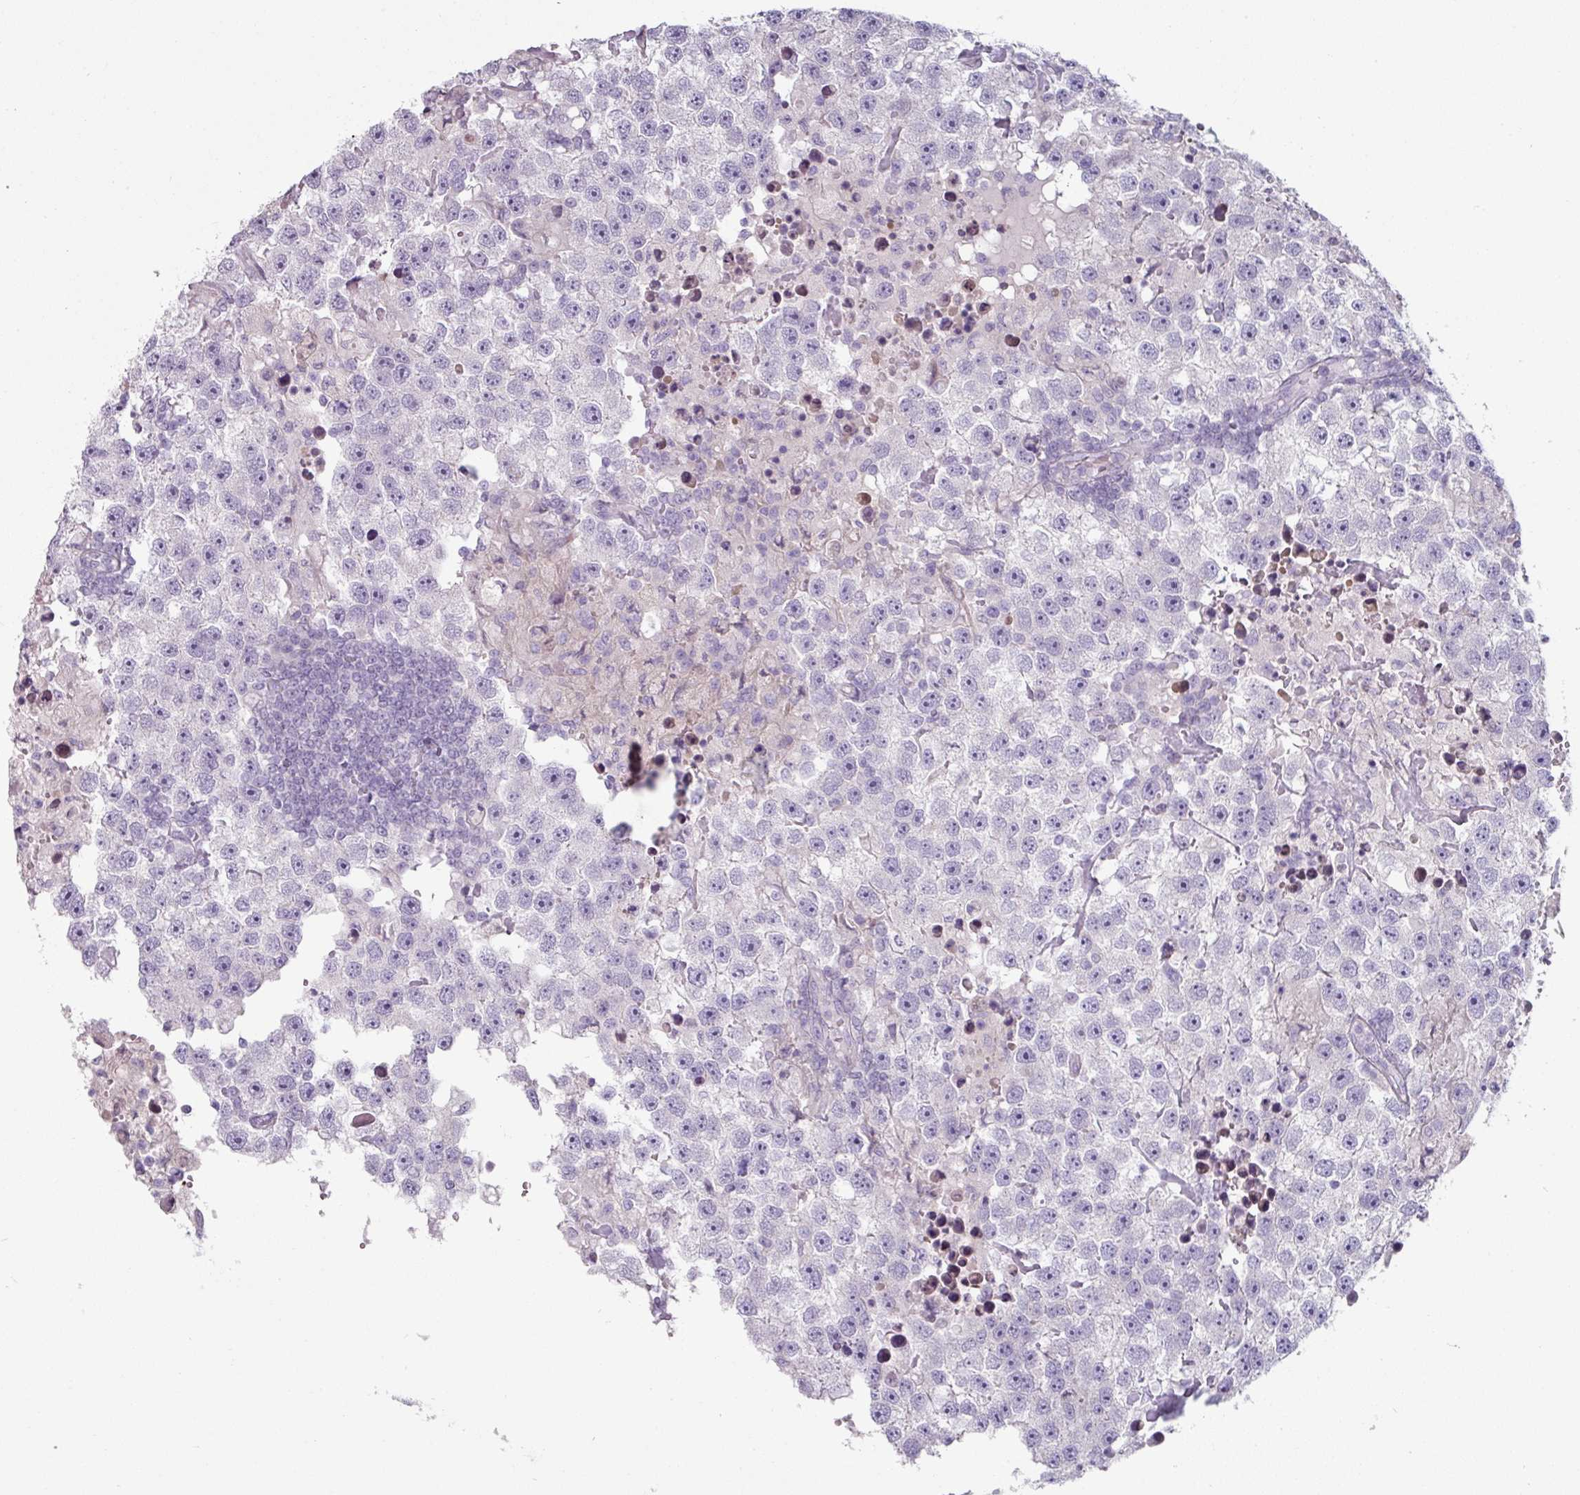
{"staining": {"intensity": "negative", "quantity": "none", "location": "none"}, "tissue": "testis cancer", "cell_type": "Tumor cells", "image_type": "cancer", "snomed": [{"axis": "morphology", "description": "Carcinoma, Embryonal, NOS"}, {"axis": "topography", "description": "Testis"}], "caption": "The micrograph exhibits no significant staining in tumor cells of embryonal carcinoma (testis).", "gene": "MTMR14", "patient": {"sex": "male", "age": 83}}